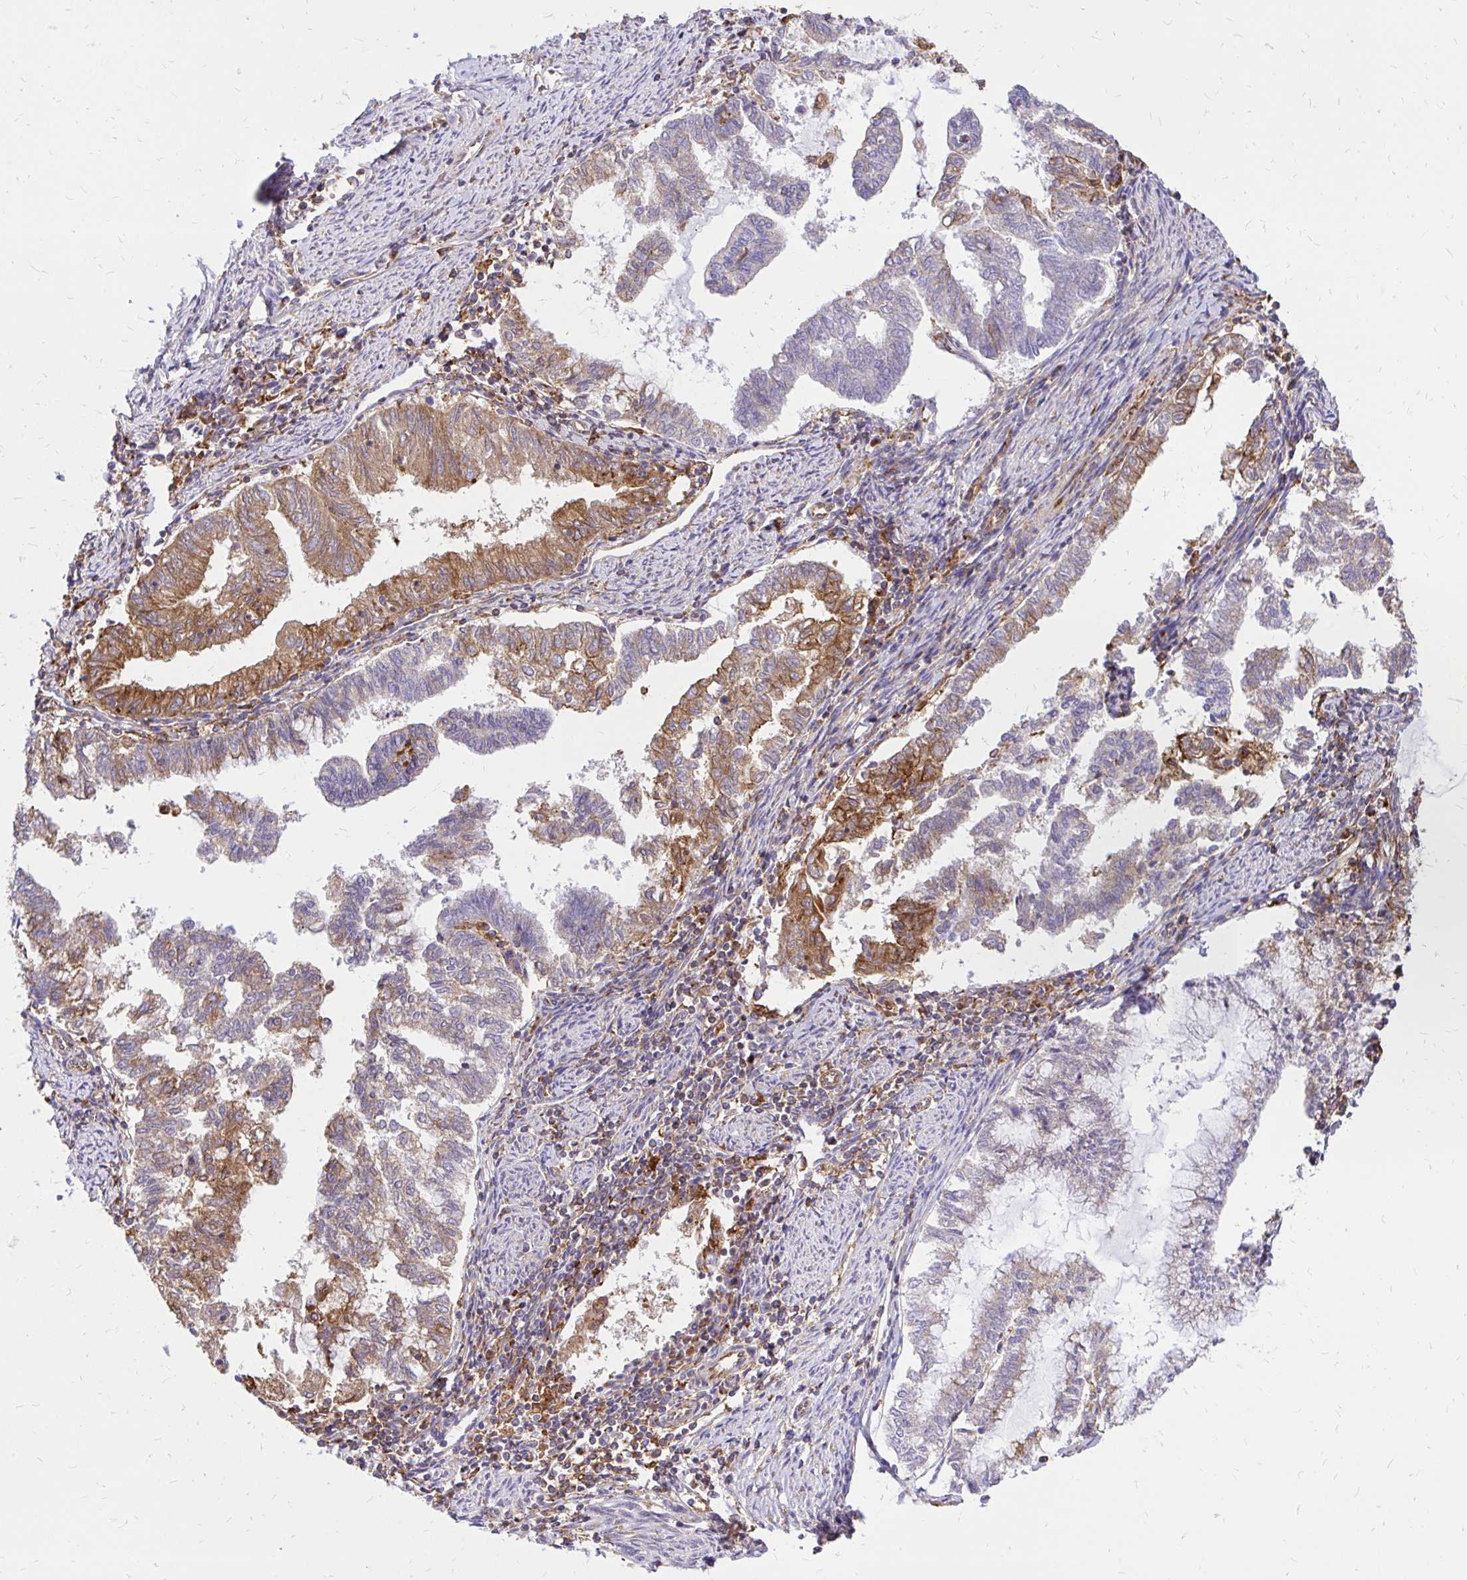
{"staining": {"intensity": "moderate", "quantity": "25%-75%", "location": "cytoplasmic/membranous"}, "tissue": "endometrial cancer", "cell_type": "Tumor cells", "image_type": "cancer", "snomed": [{"axis": "morphology", "description": "Adenocarcinoma, NOS"}, {"axis": "topography", "description": "Endometrium"}], "caption": "Immunohistochemistry (IHC) image of human adenocarcinoma (endometrial) stained for a protein (brown), which displays medium levels of moderate cytoplasmic/membranous expression in approximately 25%-75% of tumor cells.", "gene": "ABCB10", "patient": {"sex": "female", "age": 79}}